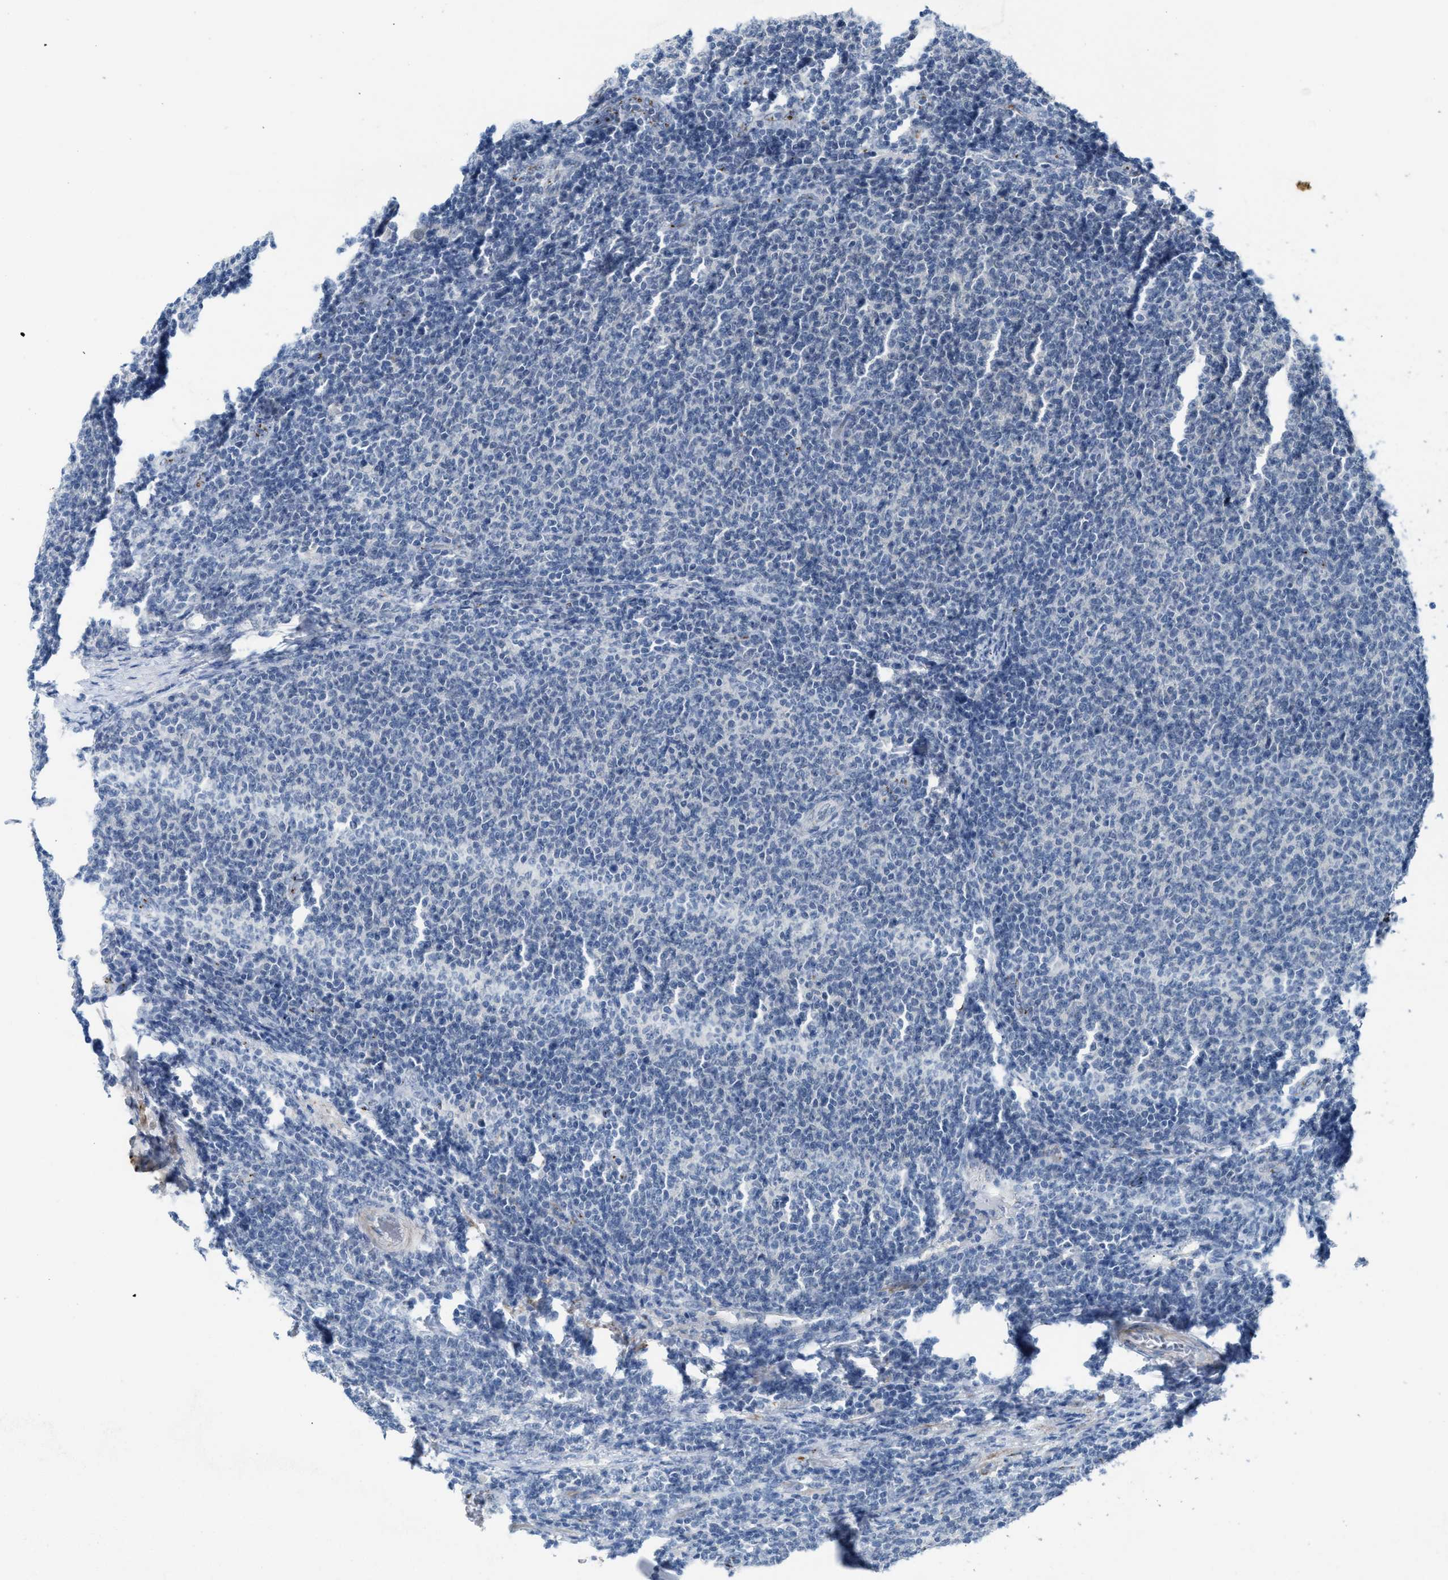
{"staining": {"intensity": "negative", "quantity": "none", "location": "none"}, "tissue": "lymphoma", "cell_type": "Tumor cells", "image_type": "cancer", "snomed": [{"axis": "morphology", "description": "Malignant lymphoma, non-Hodgkin's type, Low grade"}, {"axis": "topography", "description": "Lymph node"}], "caption": "The immunohistochemistry (IHC) micrograph has no significant positivity in tumor cells of lymphoma tissue.", "gene": "SLC5A5", "patient": {"sex": "male", "age": 66}}